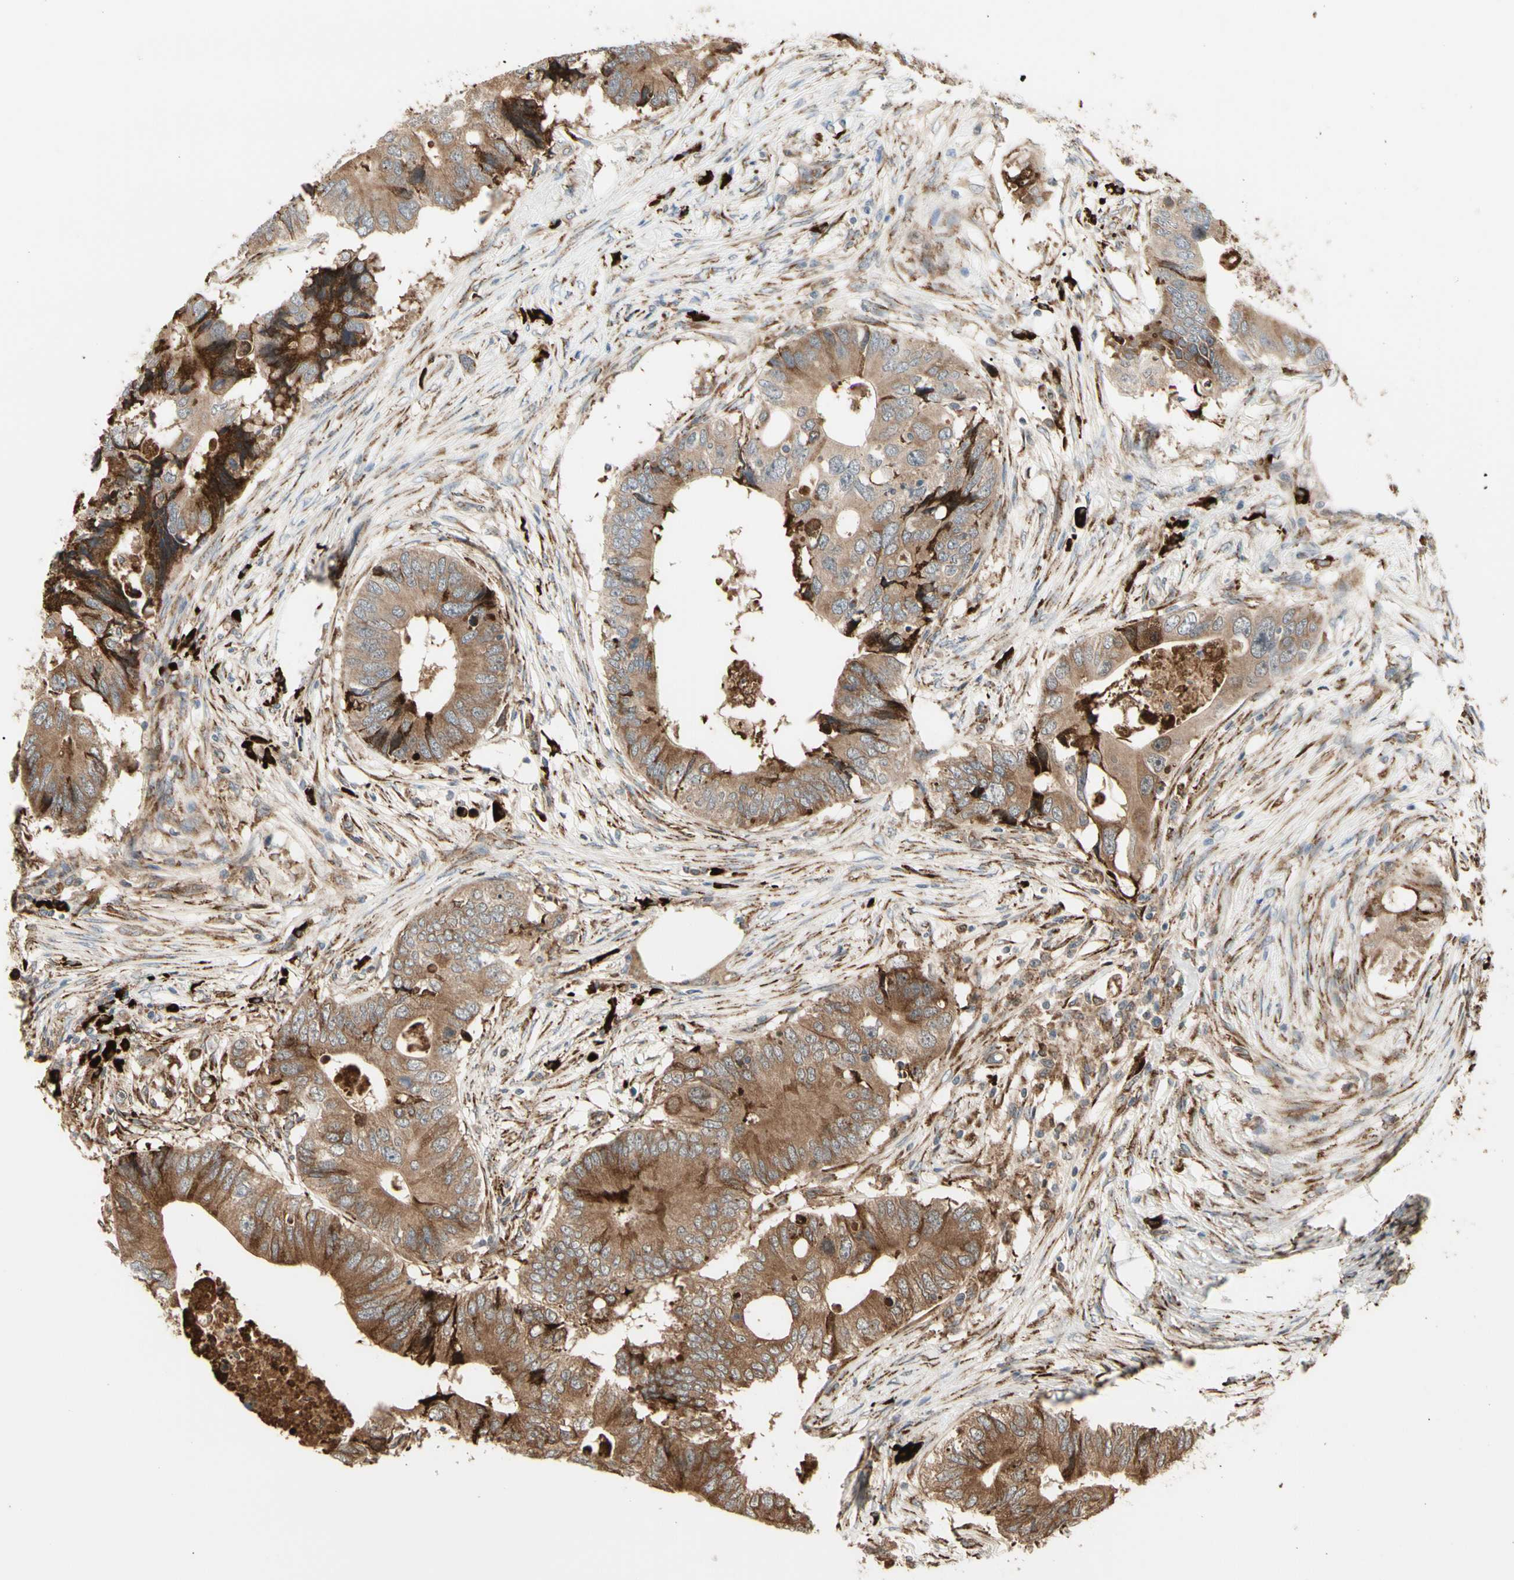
{"staining": {"intensity": "moderate", "quantity": ">75%", "location": "cytoplasmic/membranous"}, "tissue": "colorectal cancer", "cell_type": "Tumor cells", "image_type": "cancer", "snomed": [{"axis": "morphology", "description": "Adenocarcinoma, NOS"}, {"axis": "topography", "description": "Colon"}], "caption": "Protein staining of colorectal cancer tissue displays moderate cytoplasmic/membranous positivity in about >75% of tumor cells. The protein is shown in brown color, while the nuclei are stained blue.", "gene": "HSP90B1", "patient": {"sex": "male", "age": 71}}